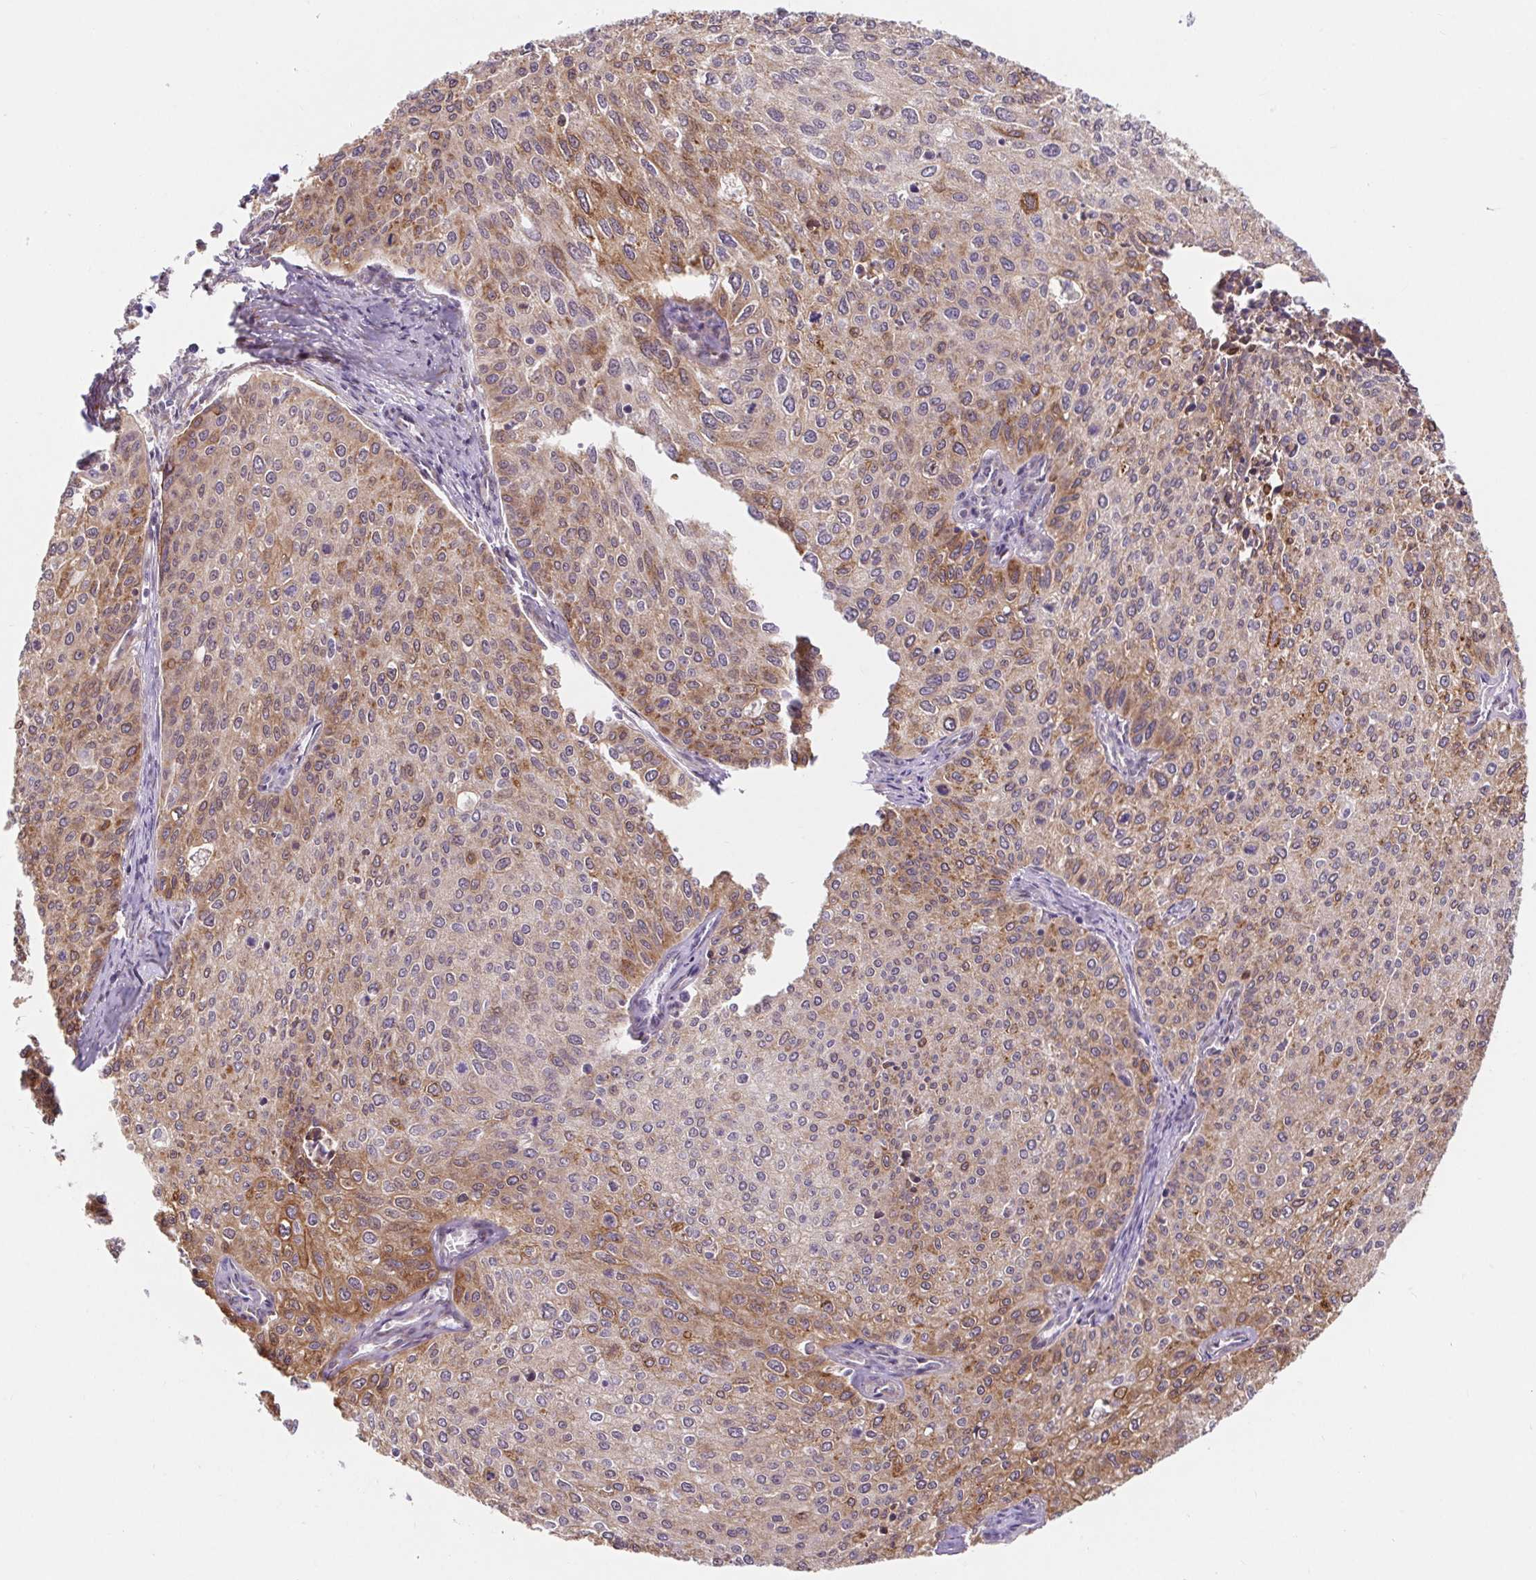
{"staining": {"intensity": "moderate", "quantity": "25%-75%", "location": "cytoplasmic/membranous"}, "tissue": "cervical cancer", "cell_type": "Tumor cells", "image_type": "cancer", "snomed": [{"axis": "morphology", "description": "Squamous cell carcinoma, NOS"}, {"axis": "topography", "description": "Cervix"}], "caption": "Protein expression analysis of human squamous cell carcinoma (cervical) reveals moderate cytoplasmic/membranous expression in approximately 25%-75% of tumor cells.", "gene": "LYPD5", "patient": {"sex": "female", "age": 38}}